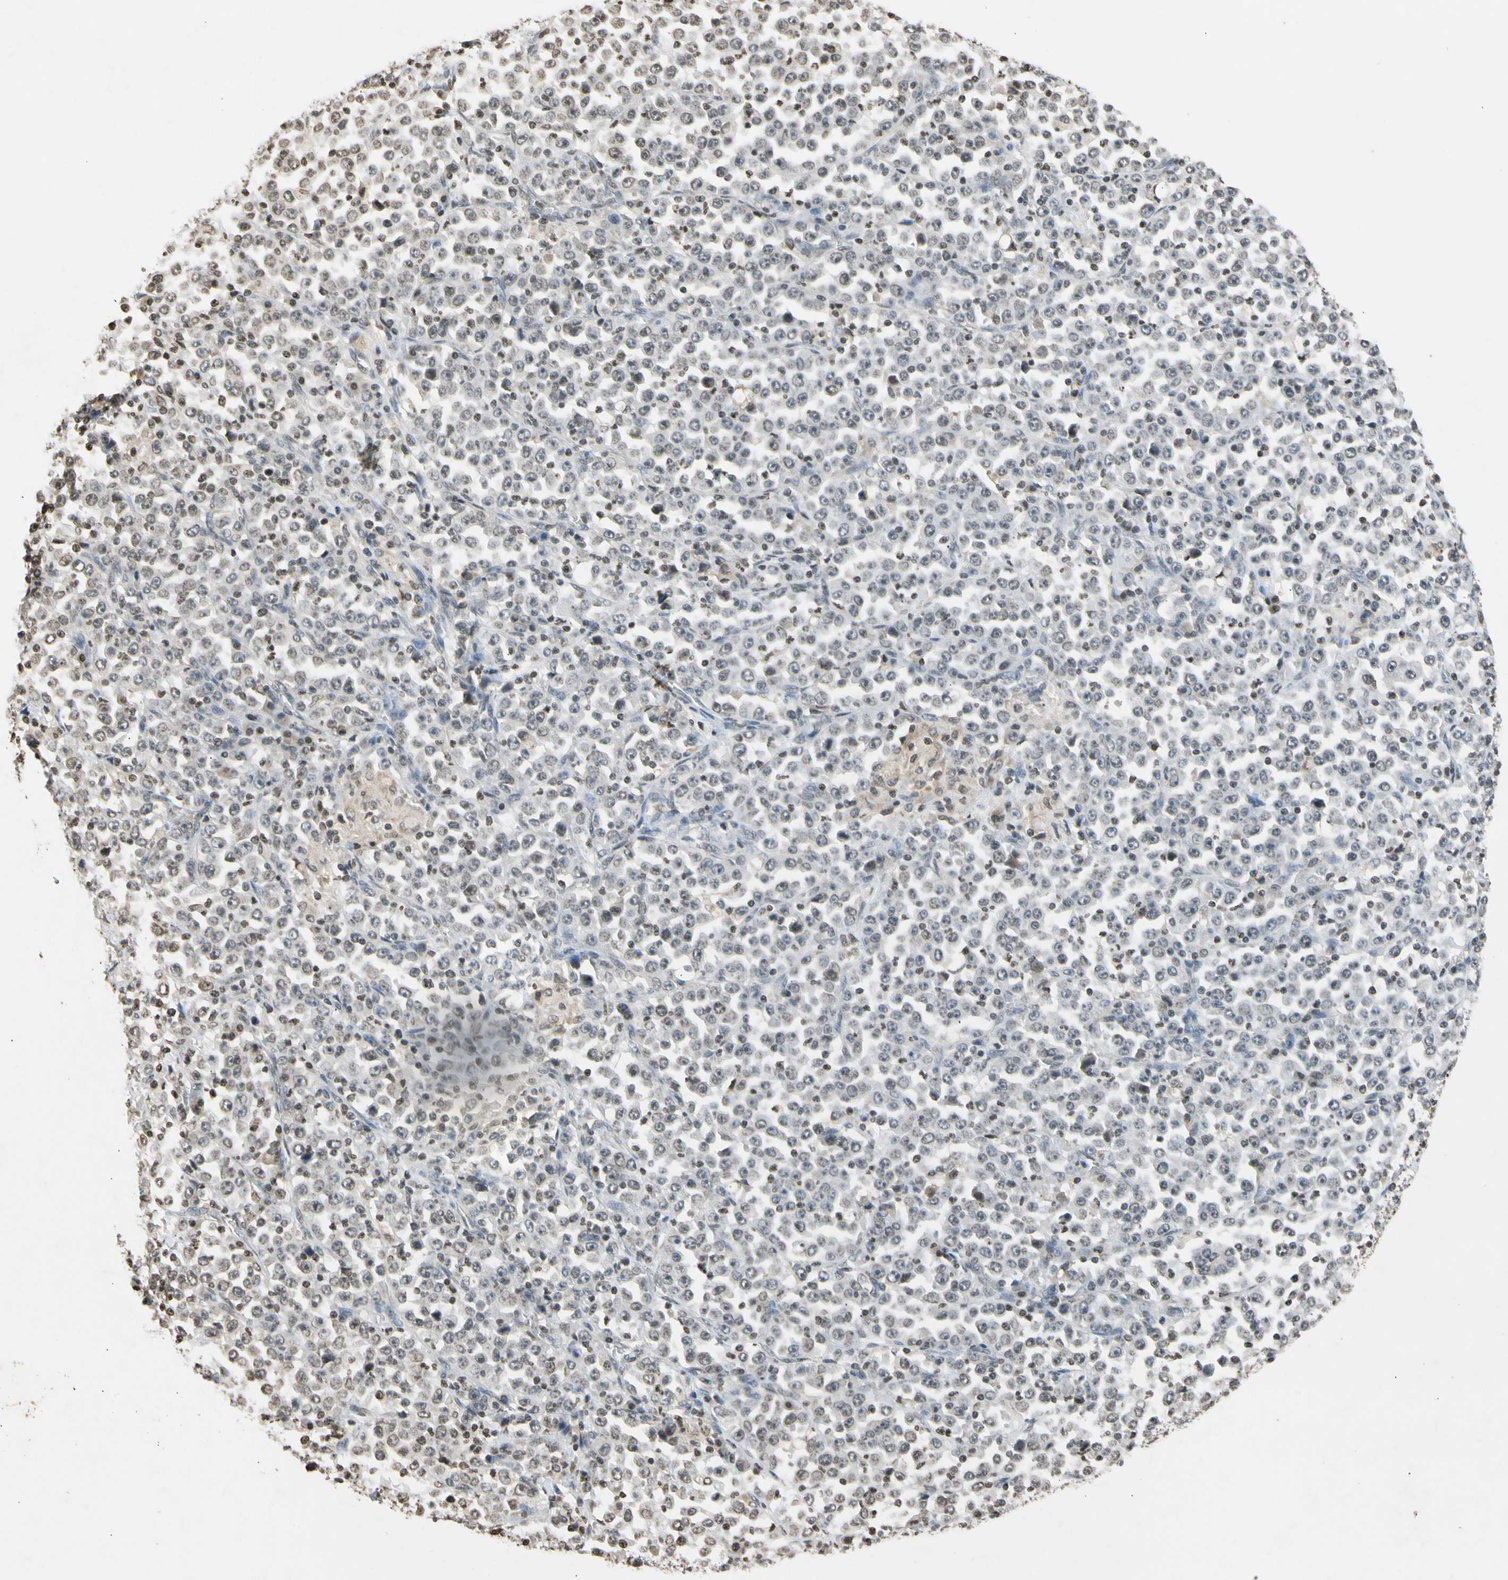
{"staining": {"intensity": "negative", "quantity": "none", "location": "none"}, "tissue": "stomach cancer", "cell_type": "Tumor cells", "image_type": "cancer", "snomed": [{"axis": "morphology", "description": "Normal tissue, NOS"}, {"axis": "morphology", "description": "Adenocarcinoma, NOS"}, {"axis": "topography", "description": "Stomach, upper"}, {"axis": "topography", "description": "Stomach"}], "caption": "The image demonstrates no staining of tumor cells in stomach cancer (adenocarcinoma). (Immunohistochemistry (ihc), brightfield microscopy, high magnification).", "gene": "GPX4", "patient": {"sex": "male", "age": 59}}